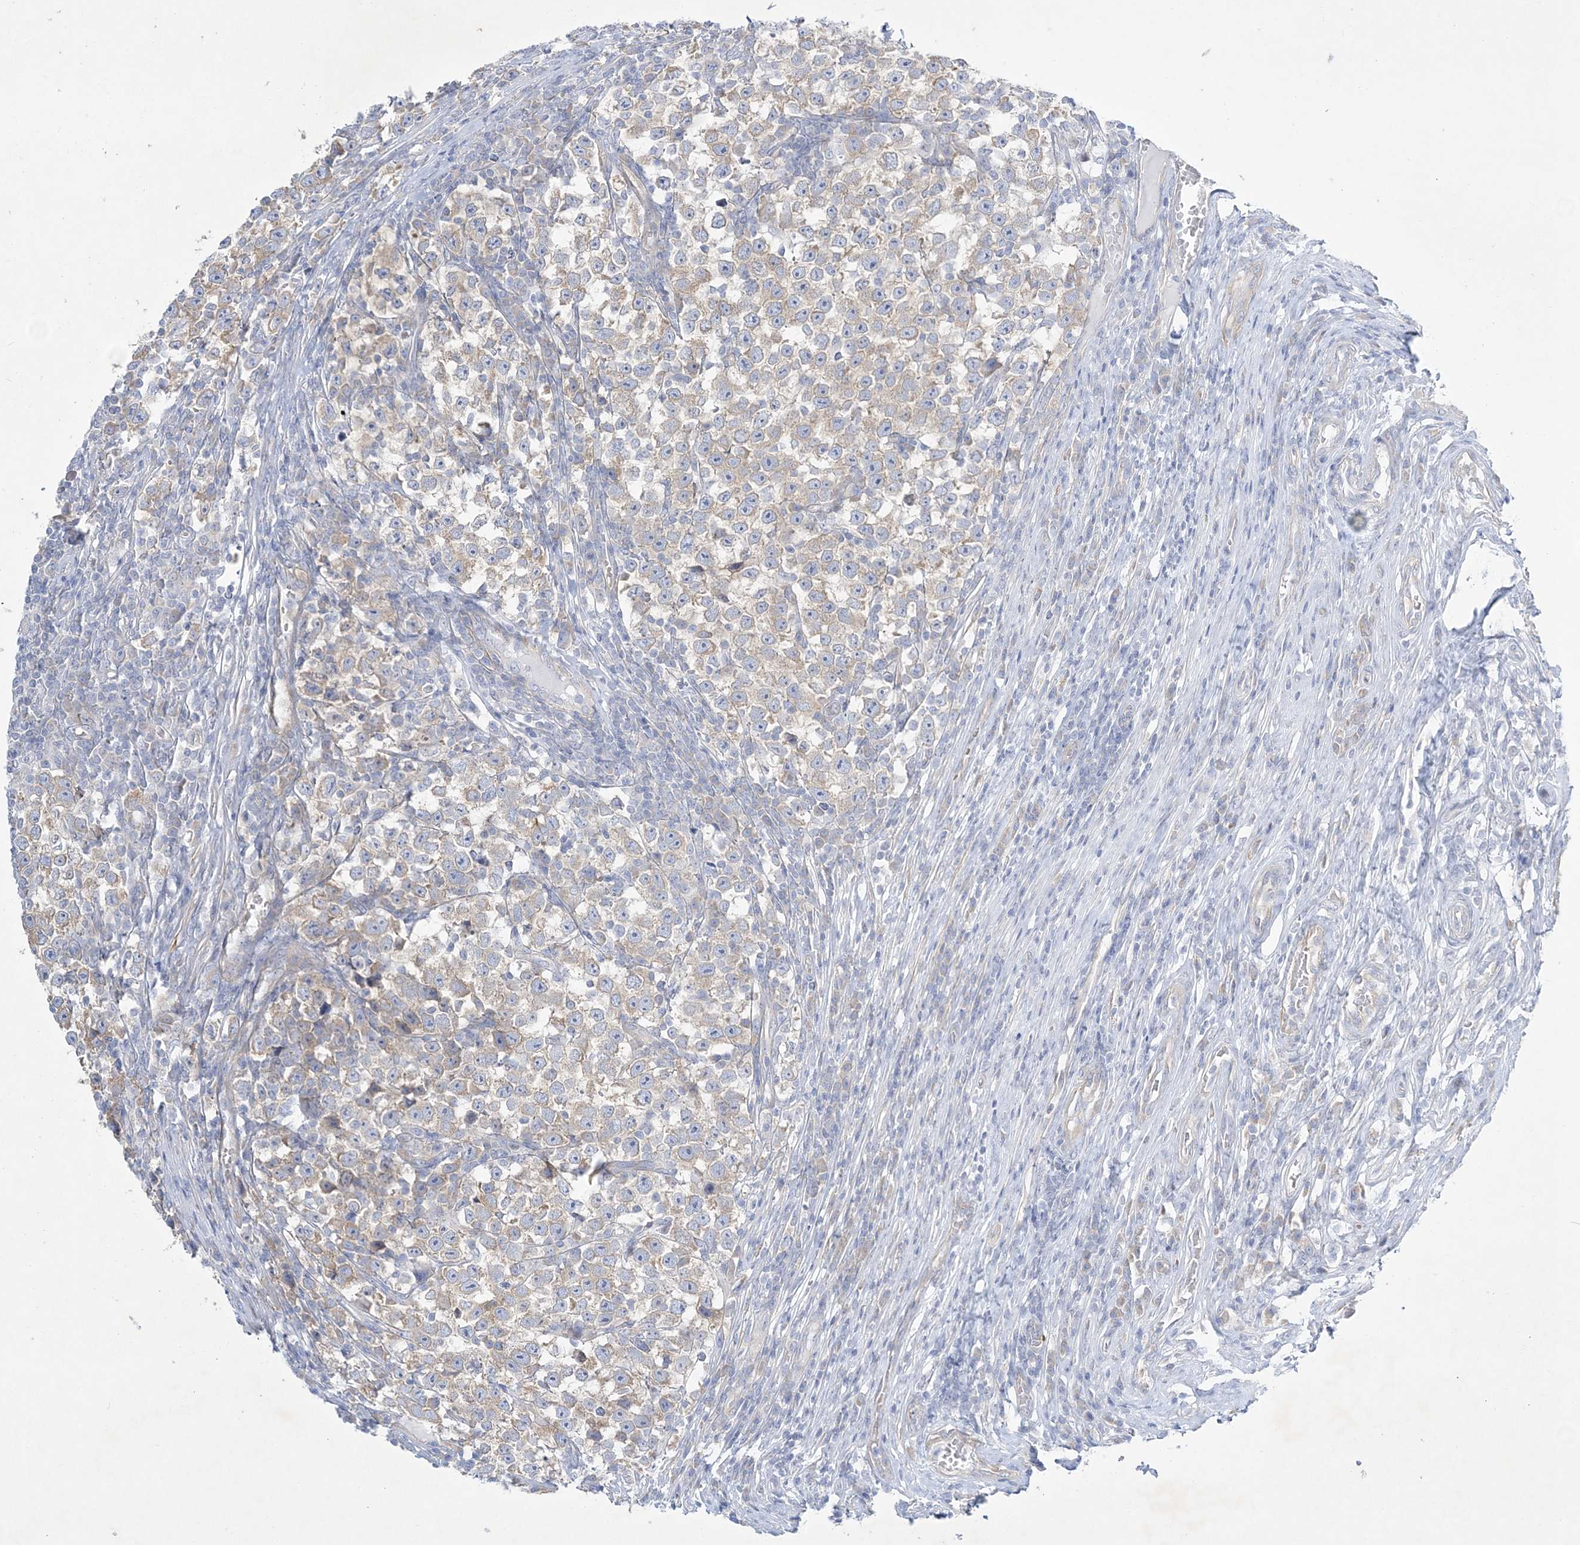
{"staining": {"intensity": "weak", "quantity": ">75%", "location": "cytoplasmic/membranous"}, "tissue": "testis cancer", "cell_type": "Tumor cells", "image_type": "cancer", "snomed": [{"axis": "morphology", "description": "Normal tissue, NOS"}, {"axis": "morphology", "description": "Seminoma, NOS"}, {"axis": "topography", "description": "Testis"}], "caption": "Immunohistochemical staining of human testis cancer reveals low levels of weak cytoplasmic/membranous staining in about >75% of tumor cells.", "gene": "FARSB", "patient": {"sex": "male", "age": 43}}